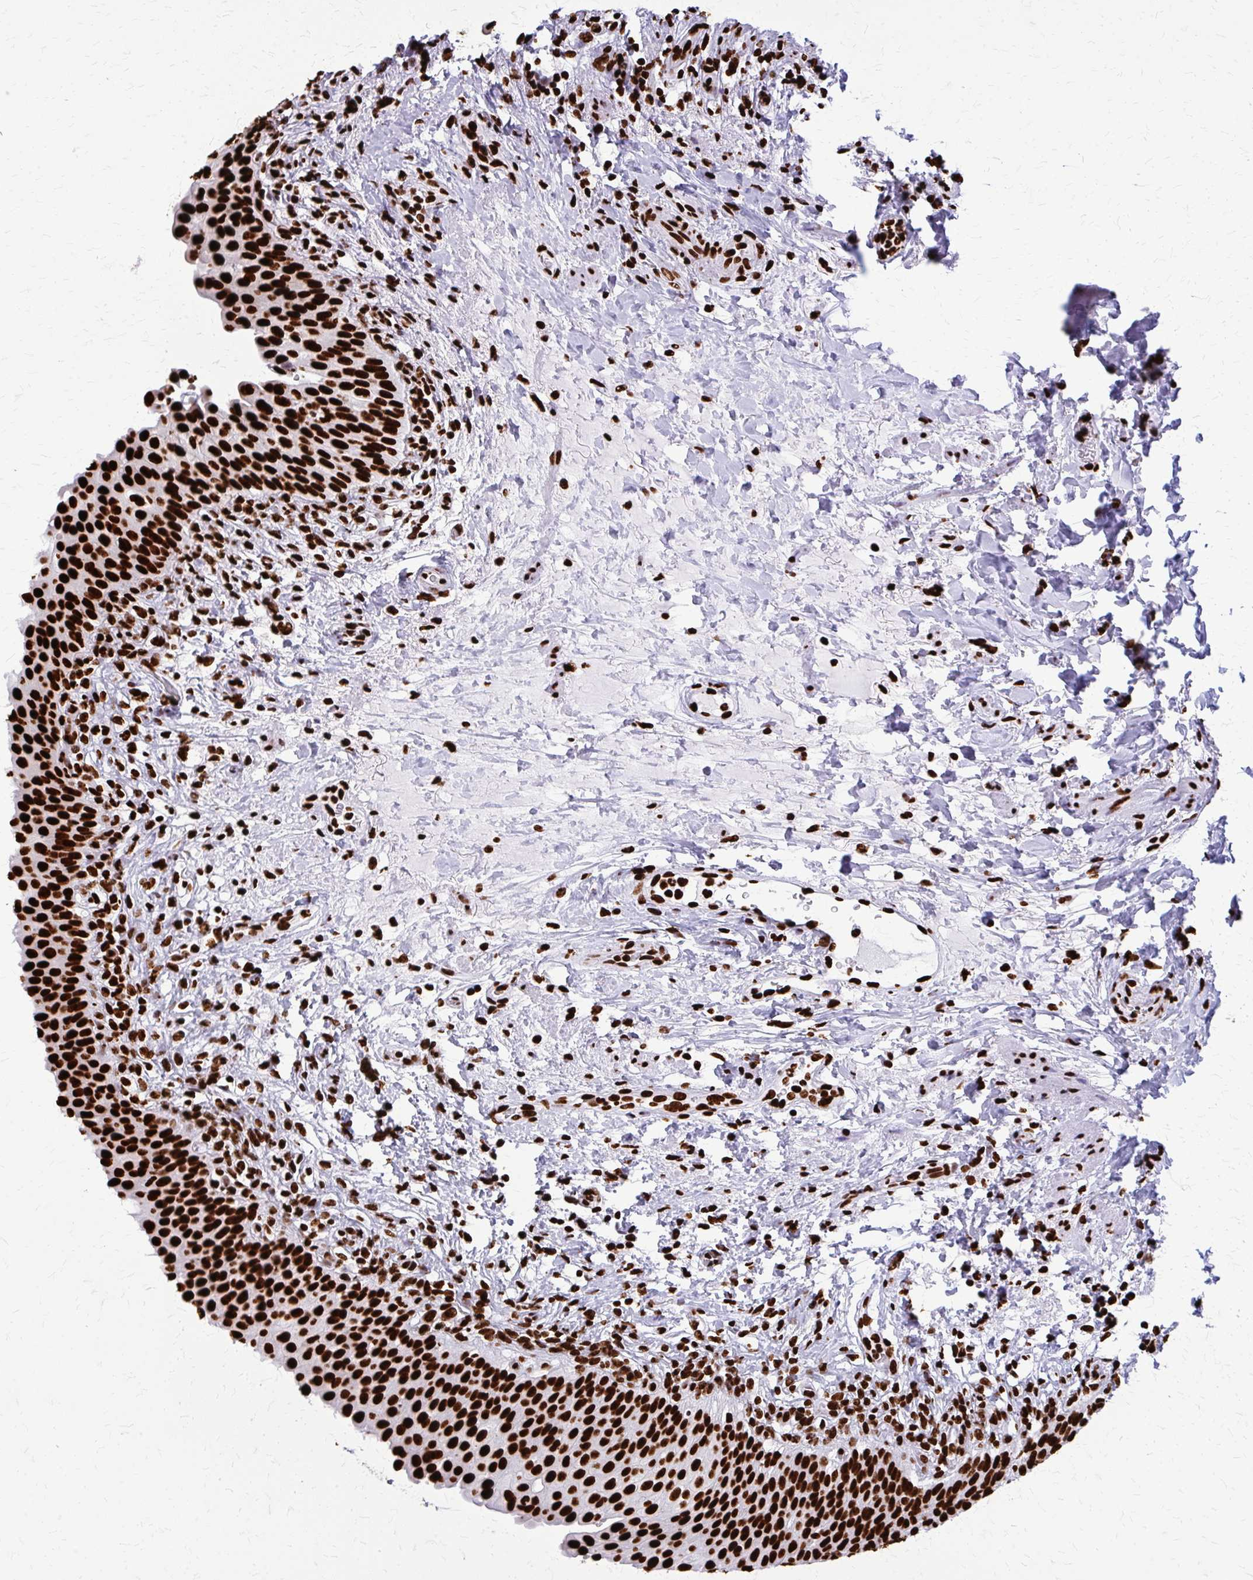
{"staining": {"intensity": "strong", "quantity": ">75%", "location": "nuclear"}, "tissue": "urinary bladder", "cell_type": "Urothelial cells", "image_type": "normal", "snomed": [{"axis": "morphology", "description": "Normal tissue, NOS"}, {"axis": "topography", "description": "Urinary bladder"}, {"axis": "topography", "description": "Peripheral nerve tissue"}], "caption": "Unremarkable urinary bladder displays strong nuclear positivity in approximately >75% of urothelial cells, visualized by immunohistochemistry.", "gene": "SFPQ", "patient": {"sex": "female", "age": 60}}